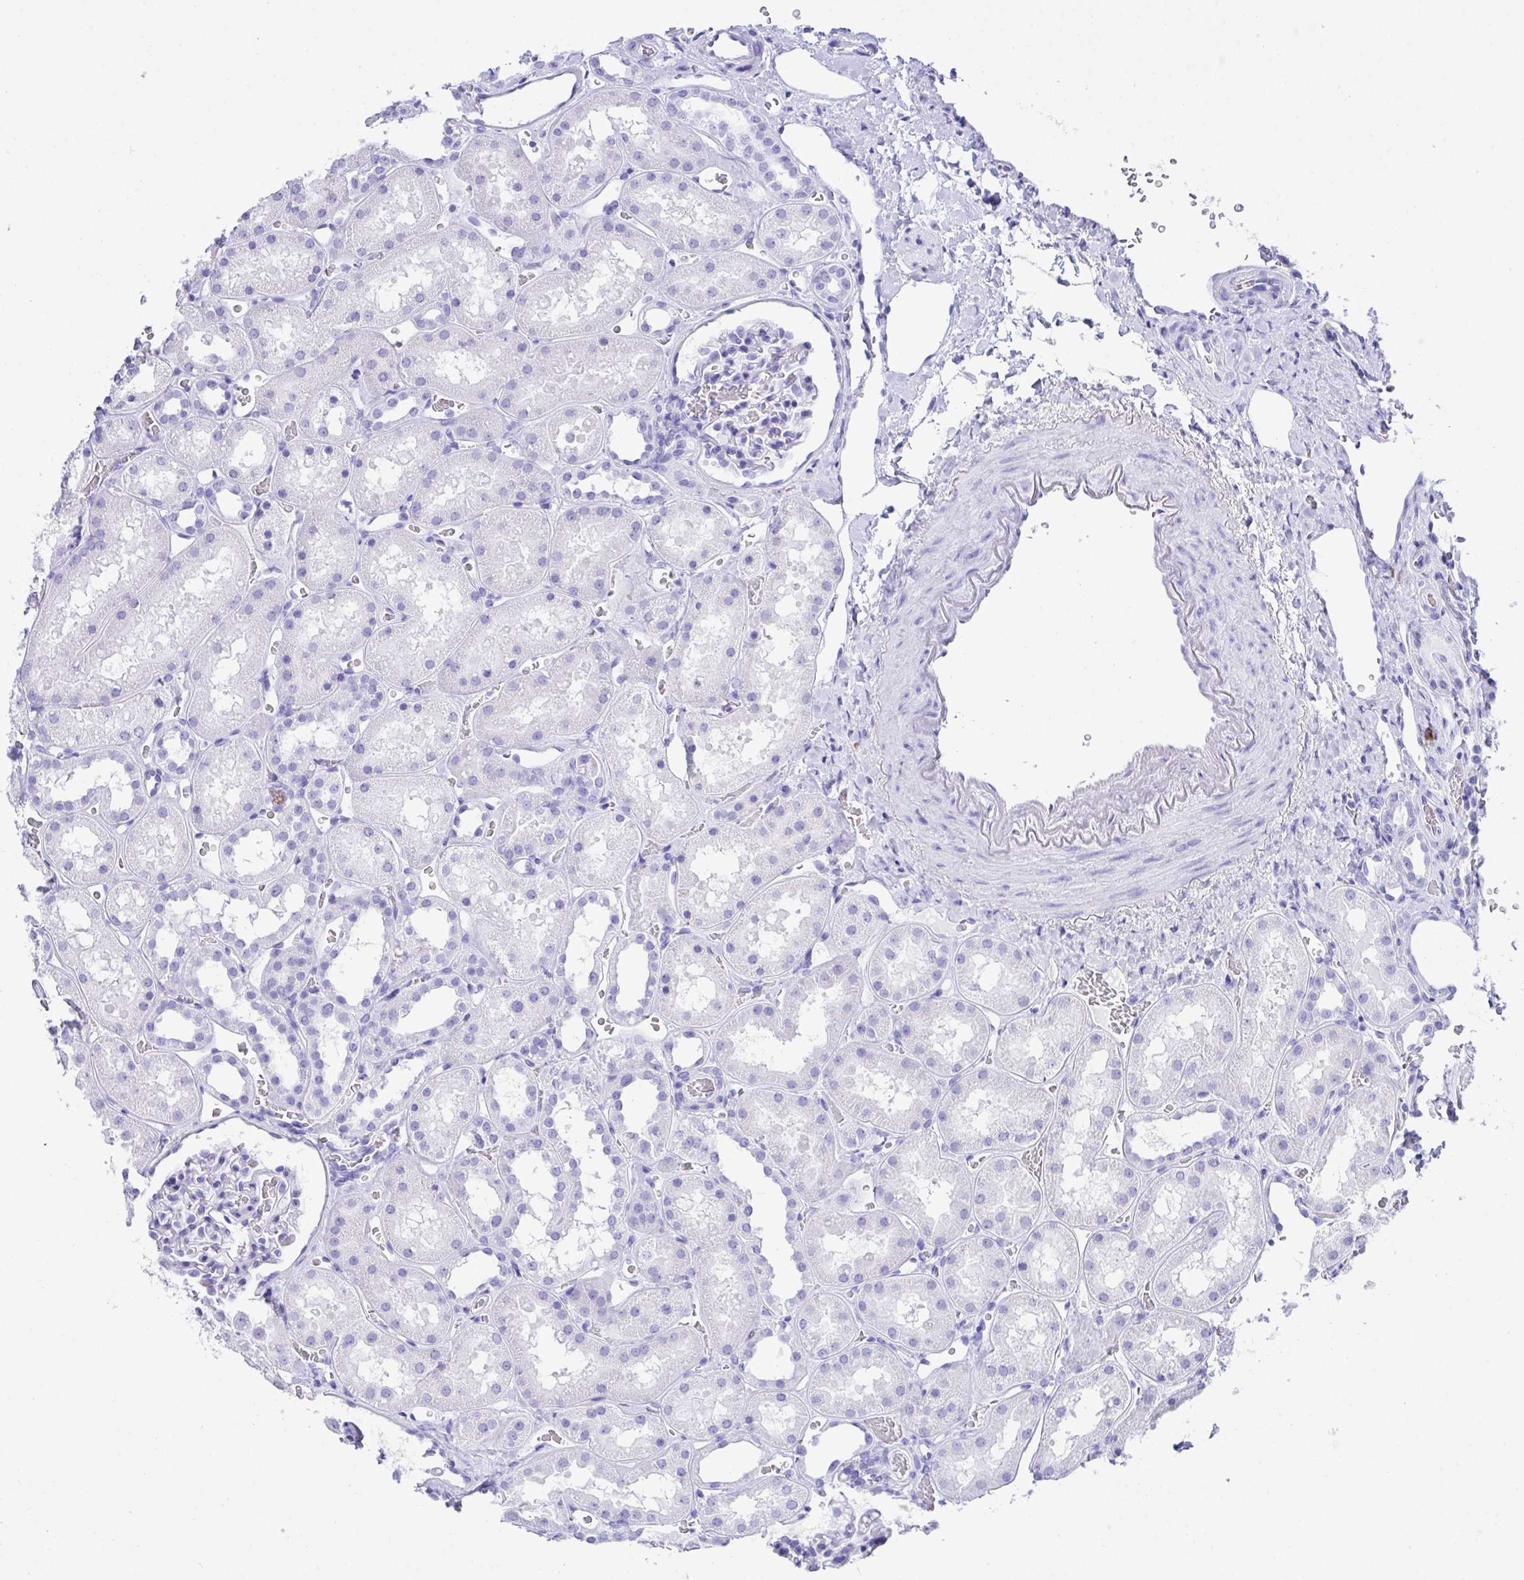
{"staining": {"intensity": "negative", "quantity": "none", "location": "none"}, "tissue": "kidney", "cell_type": "Cells in glomeruli", "image_type": "normal", "snomed": [{"axis": "morphology", "description": "Normal tissue, NOS"}, {"axis": "topography", "description": "Kidney"}], "caption": "Cells in glomeruli are negative for brown protein staining in unremarkable kidney. (Immunohistochemistry, brightfield microscopy, high magnification).", "gene": "BEST4", "patient": {"sex": "female", "age": 41}}